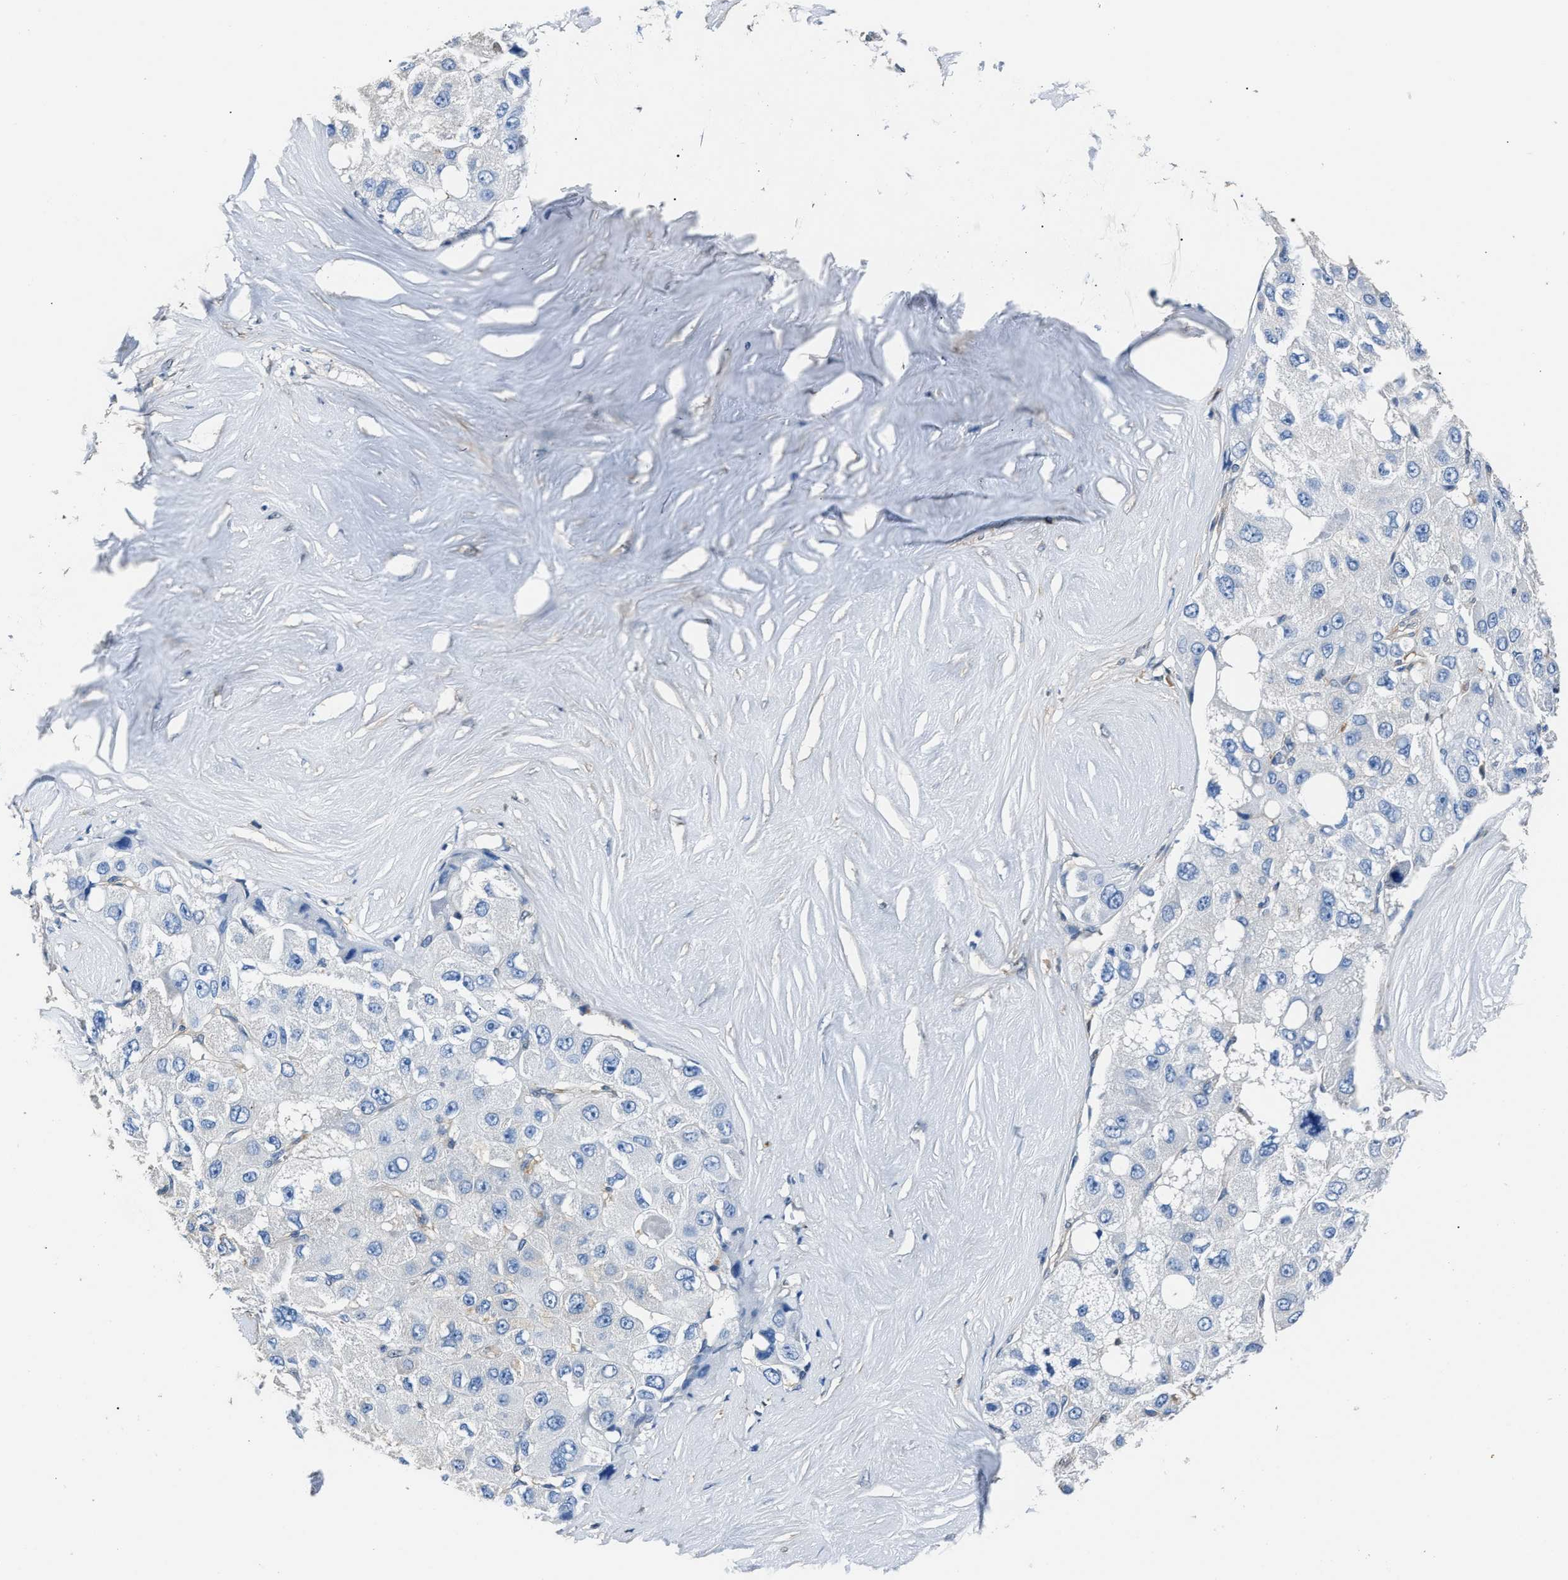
{"staining": {"intensity": "negative", "quantity": "none", "location": "none"}, "tissue": "liver cancer", "cell_type": "Tumor cells", "image_type": "cancer", "snomed": [{"axis": "morphology", "description": "Carcinoma, Hepatocellular, NOS"}, {"axis": "topography", "description": "Liver"}], "caption": "A histopathology image of human liver cancer (hepatocellular carcinoma) is negative for staining in tumor cells.", "gene": "GSTP1", "patient": {"sex": "male", "age": 80}}